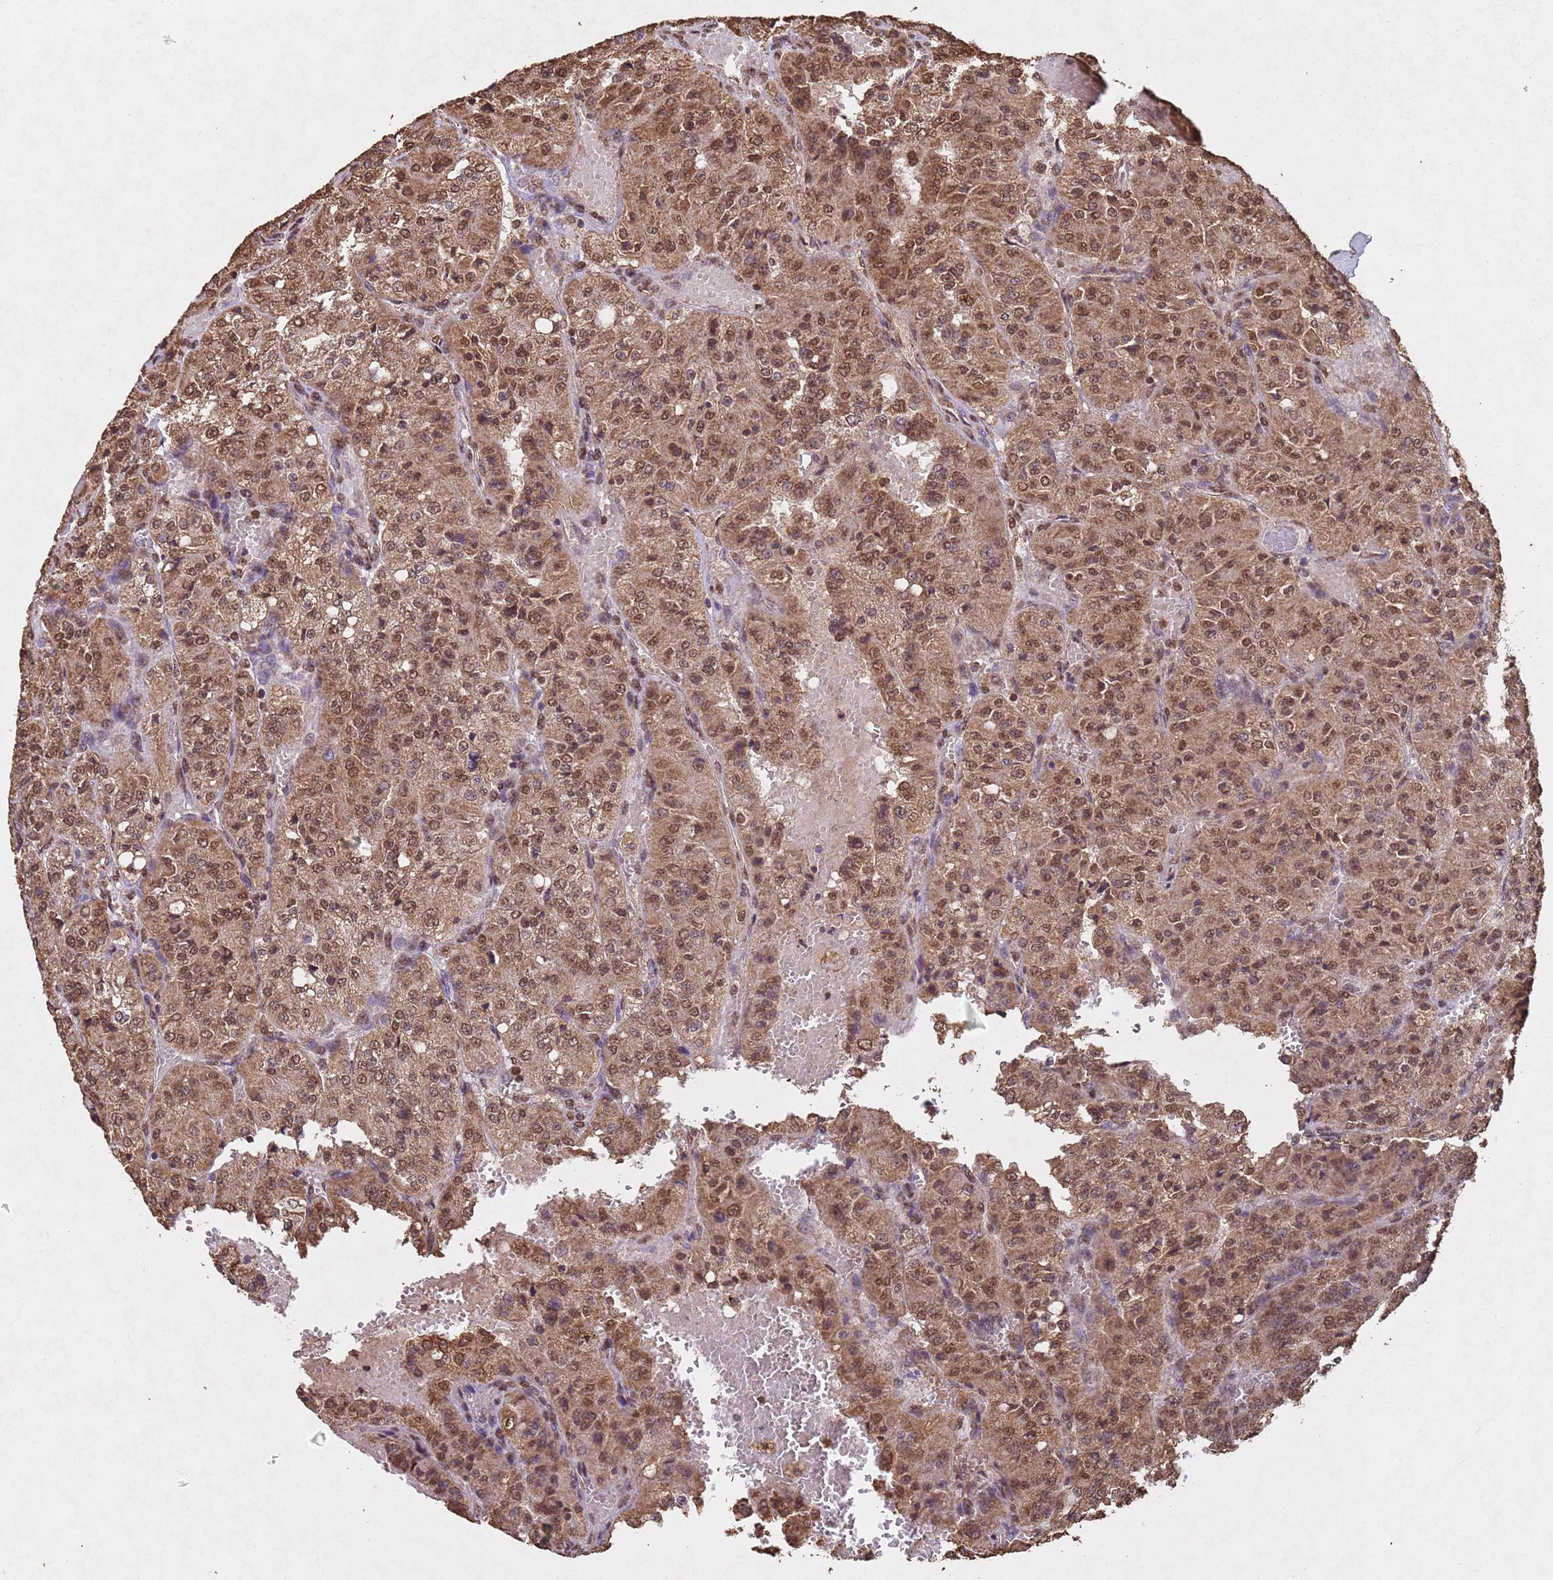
{"staining": {"intensity": "moderate", "quantity": ">75%", "location": "cytoplasmic/membranous,nuclear"}, "tissue": "renal cancer", "cell_type": "Tumor cells", "image_type": "cancer", "snomed": [{"axis": "morphology", "description": "Adenocarcinoma, NOS"}, {"axis": "topography", "description": "Kidney"}], "caption": "Immunohistochemical staining of renal cancer demonstrates moderate cytoplasmic/membranous and nuclear protein staining in approximately >75% of tumor cells.", "gene": "HDAC10", "patient": {"sex": "female", "age": 63}}